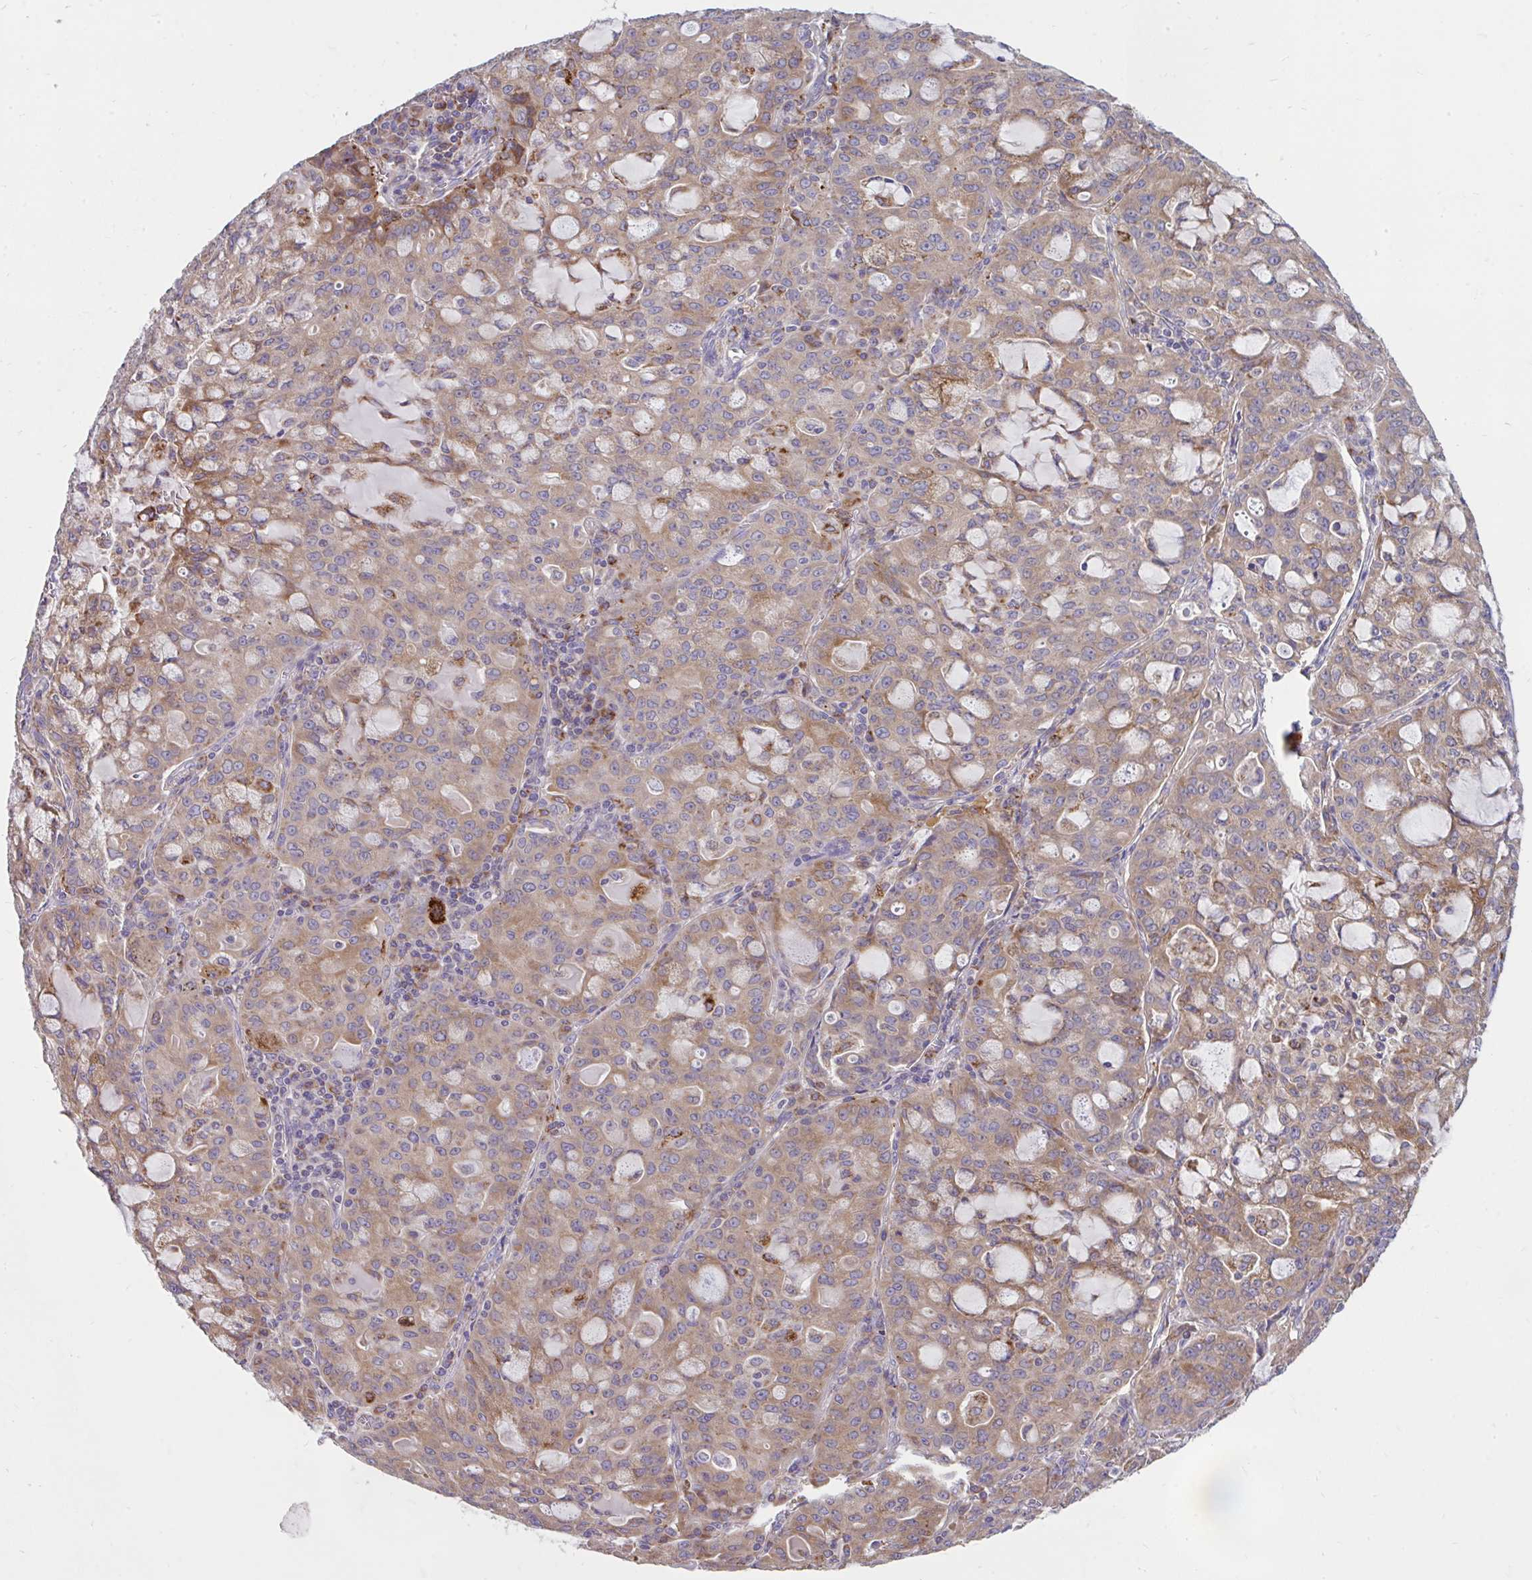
{"staining": {"intensity": "moderate", "quantity": ">75%", "location": "cytoplasmic/membranous"}, "tissue": "lung cancer", "cell_type": "Tumor cells", "image_type": "cancer", "snomed": [{"axis": "morphology", "description": "Adenocarcinoma, NOS"}, {"axis": "topography", "description": "Lung"}], "caption": "This is an image of immunohistochemistry (IHC) staining of adenocarcinoma (lung), which shows moderate expression in the cytoplasmic/membranous of tumor cells.", "gene": "RALBP1", "patient": {"sex": "female", "age": 44}}